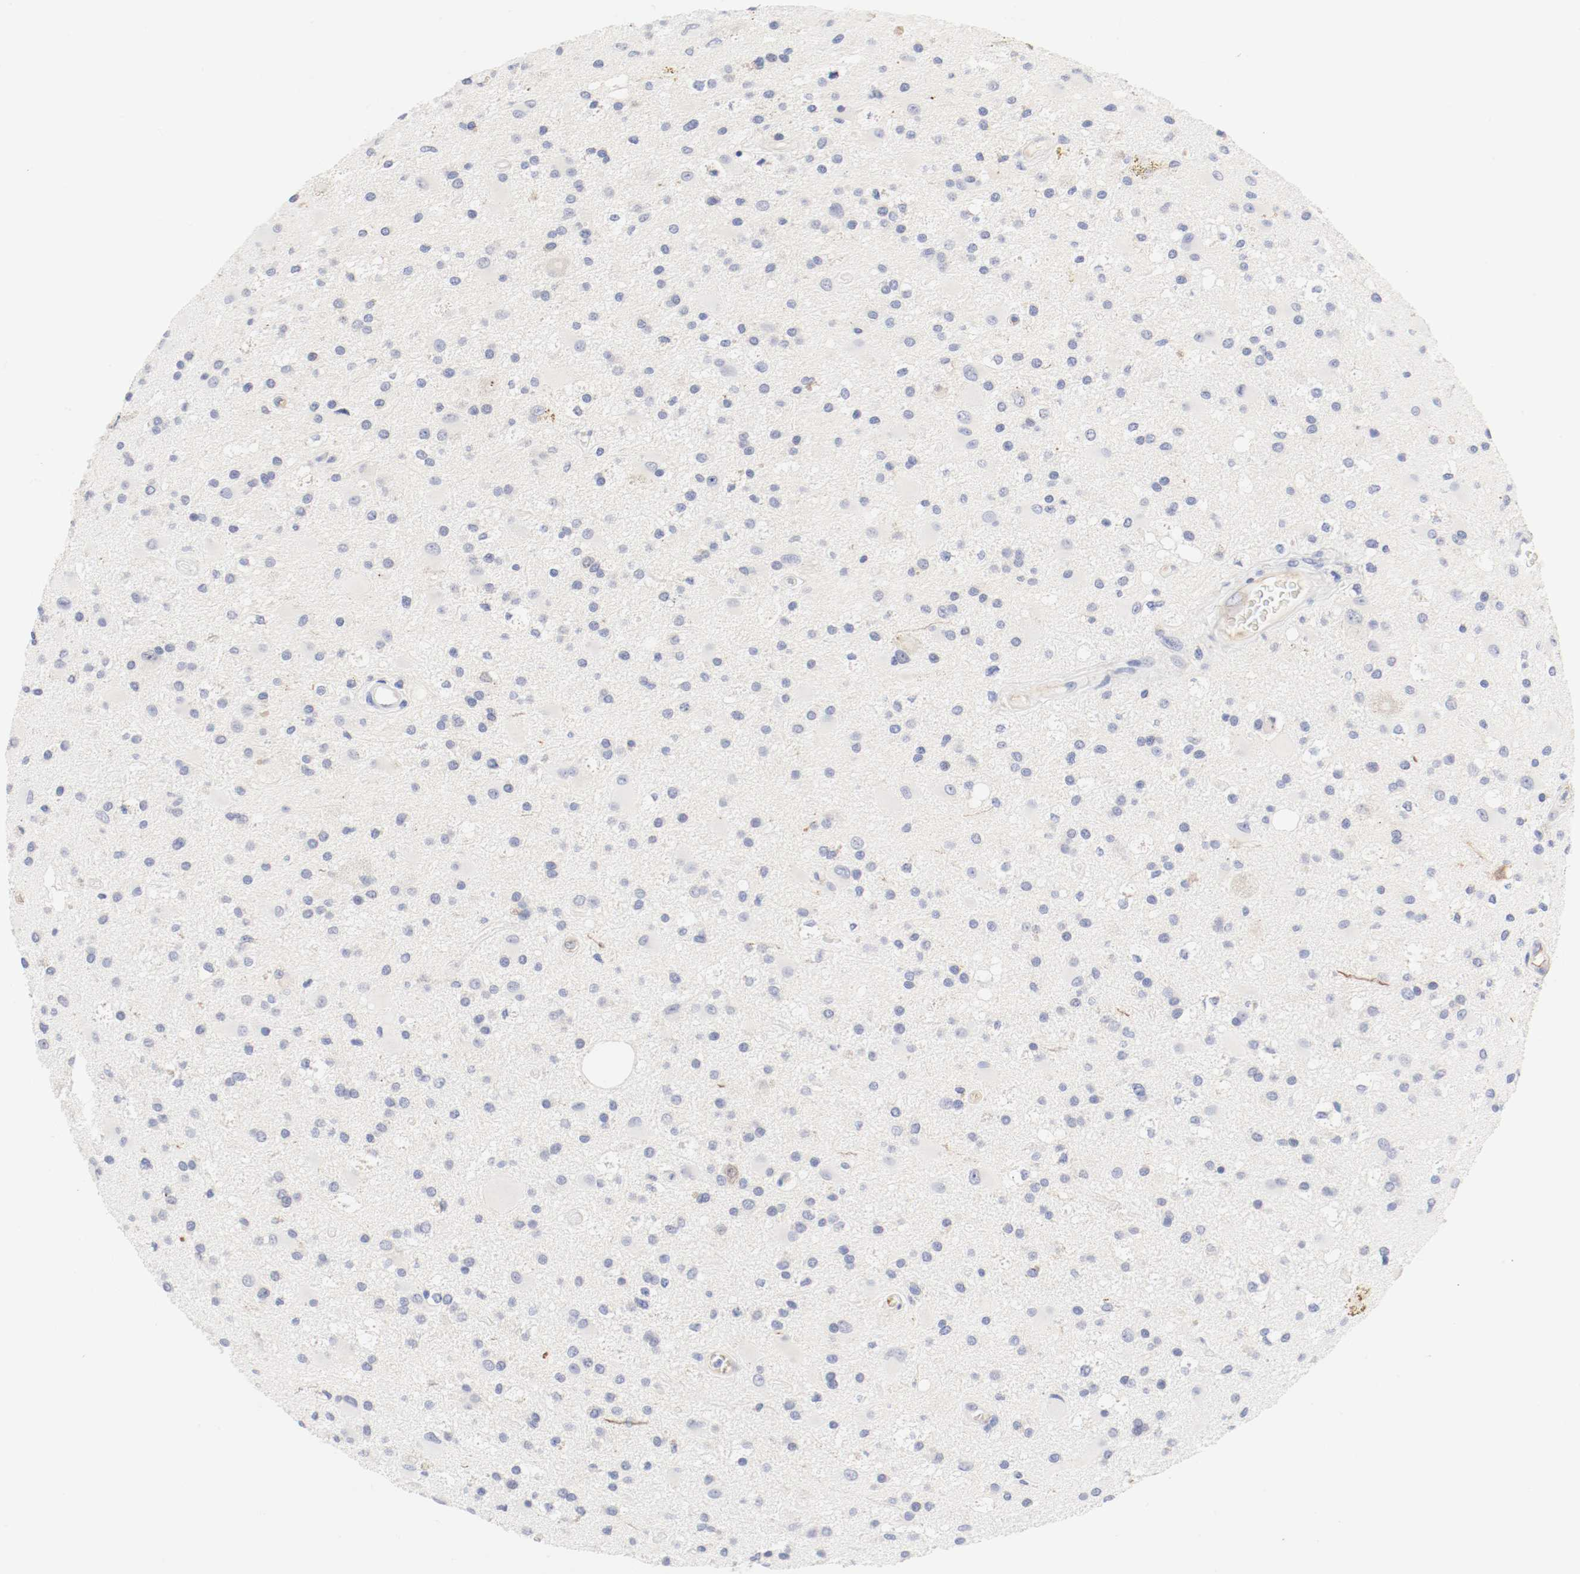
{"staining": {"intensity": "negative", "quantity": "none", "location": "none"}, "tissue": "glioma", "cell_type": "Tumor cells", "image_type": "cancer", "snomed": [{"axis": "morphology", "description": "Glioma, malignant, Low grade"}, {"axis": "topography", "description": "Brain"}], "caption": "This is an IHC photomicrograph of glioma. There is no staining in tumor cells.", "gene": "HOMER1", "patient": {"sex": "male", "age": 58}}